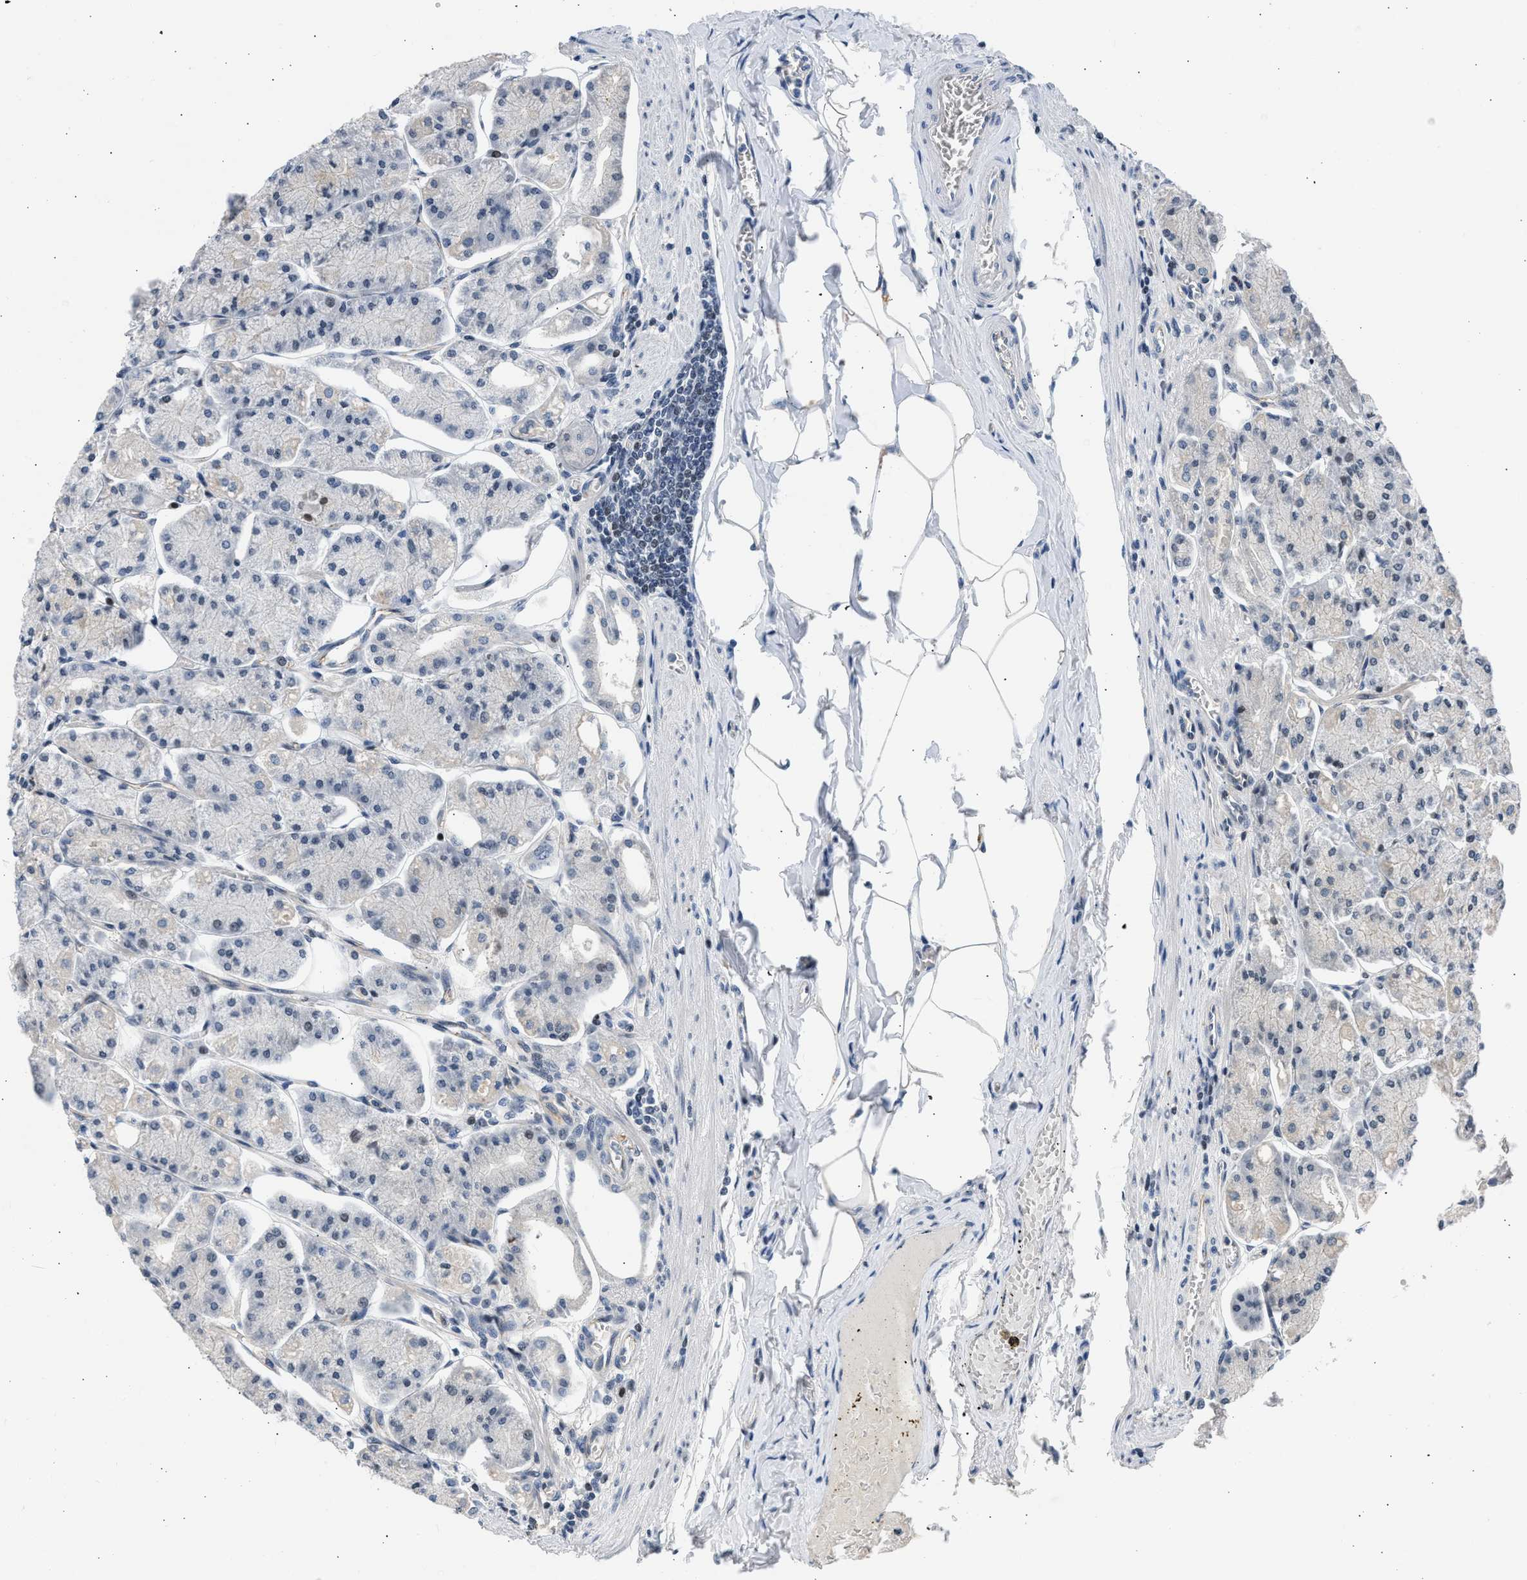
{"staining": {"intensity": "moderate", "quantity": "25%-75%", "location": "cytoplasmic/membranous,nuclear"}, "tissue": "stomach", "cell_type": "Glandular cells", "image_type": "normal", "snomed": [{"axis": "morphology", "description": "Normal tissue, NOS"}, {"axis": "topography", "description": "Stomach, lower"}], "caption": "Protein staining of normal stomach shows moderate cytoplasmic/membranous,nuclear staining in approximately 25%-75% of glandular cells. Using DAB (3,3'-diaminobenzidine) (brown) and hematoxylin (blue) stains, captured at high magnification using brightfield microscopy.", "gene": "OLIG3", "patient": {"sex": "male", "age": 71}}